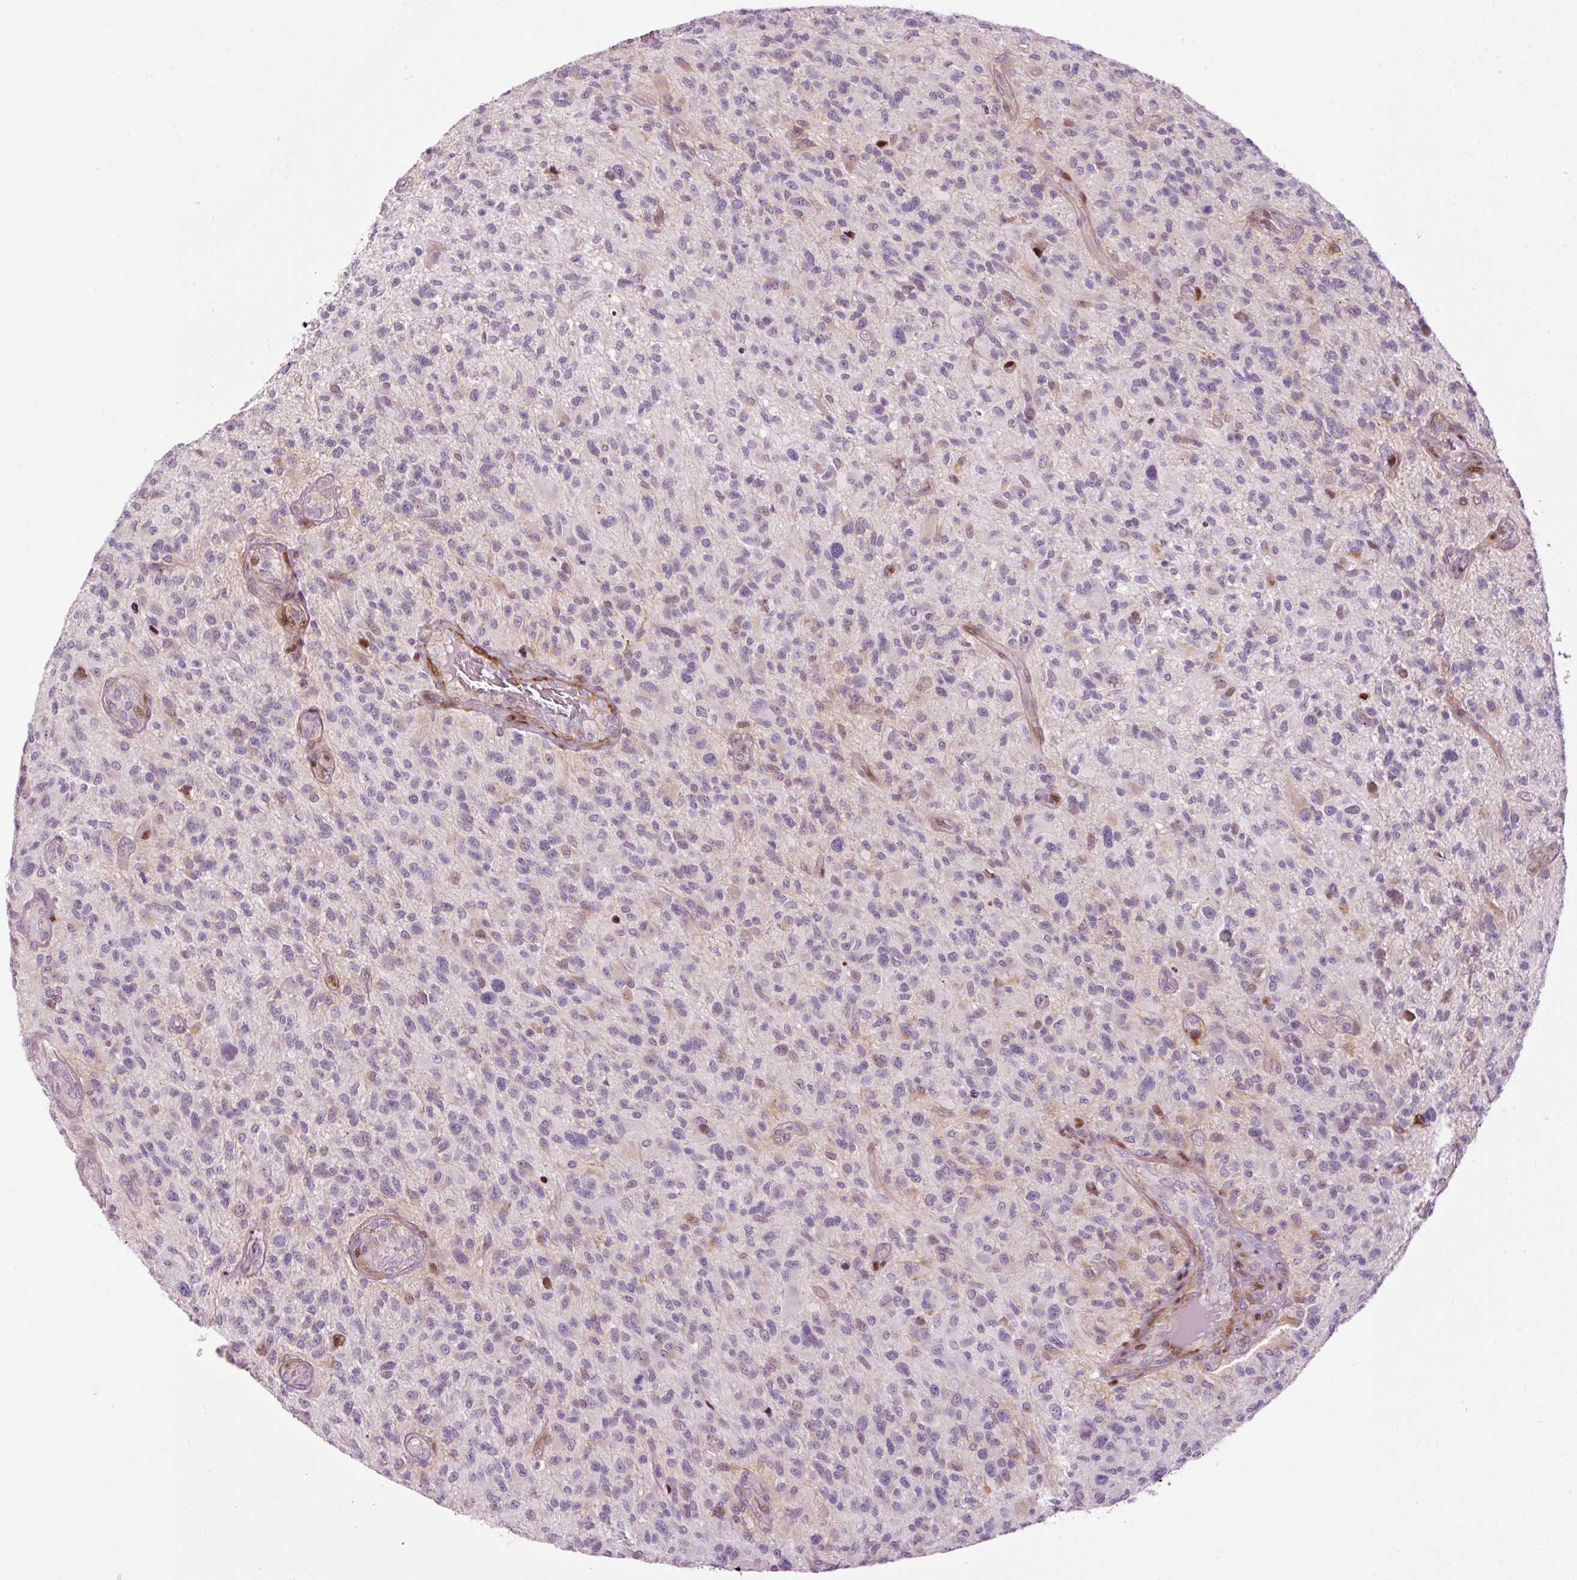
{"staining": {"intensity": "negative", "quantity": "none", "location": "none"}, "tissue": "glioma", "cell_type": "Tumor cells", "image_type": "cancer", "snomed": [{"axis": "morphology", "description": "Glioma, malignant, High grade"}, {"axis": "topography", "description": "Brain"}], "caption": "Glioma was stained to show a protein in brown. There is no significant staining in tumor cells. (Stains: DAB immunohistochemistry with hematoxylin counter stain, Microscopy: brightfield microscopy at high magnification).", "gene": "ANKRD20A1", "patient": {"sex": "male", "age": 47}}